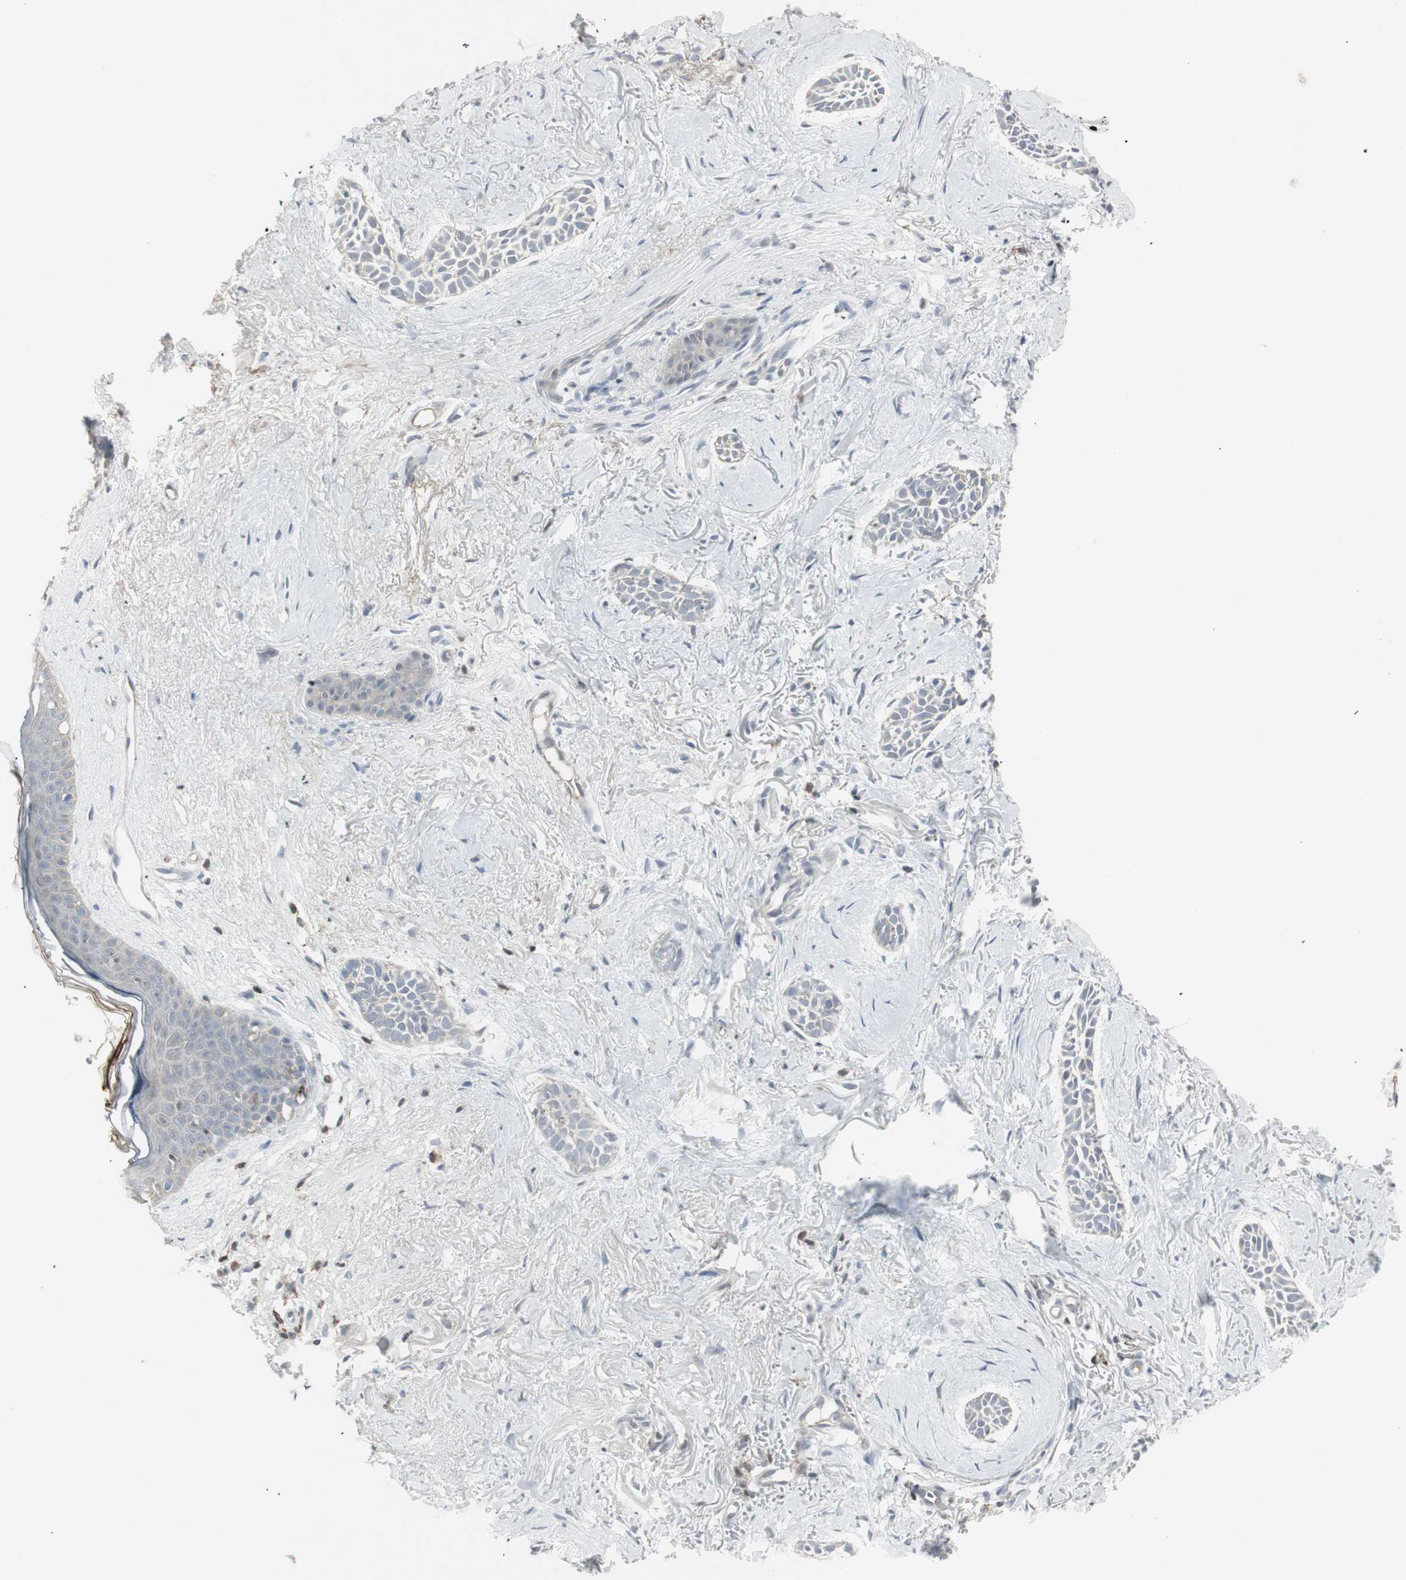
{"staining": {"intensity": "negative", "quantity": "none", "location": "none"}, "tissue": "skin cancer", "cell_type": "Tumor cells", "image_type": "cancer", "snomed": [{"axis": "morphology", "description": "Normal tissue, NOS"}, {"axis": "morphology", "description": "Basal cell carcinoma"}, {"axis": "topography", "description": "Skin"}], "caption": "This image is of skin basal cell carcinoma stained with IHC to label a protein in brown with the nuclei are counter-stained blue. There is no positivity in tumor cells. Brightfield microscopy of IHC stained with DAB (brown) and hematoxylin (blue), captured at high magnification.", "gene": "MAP4K4", "patient": {"sex": "female", "age": 84}}